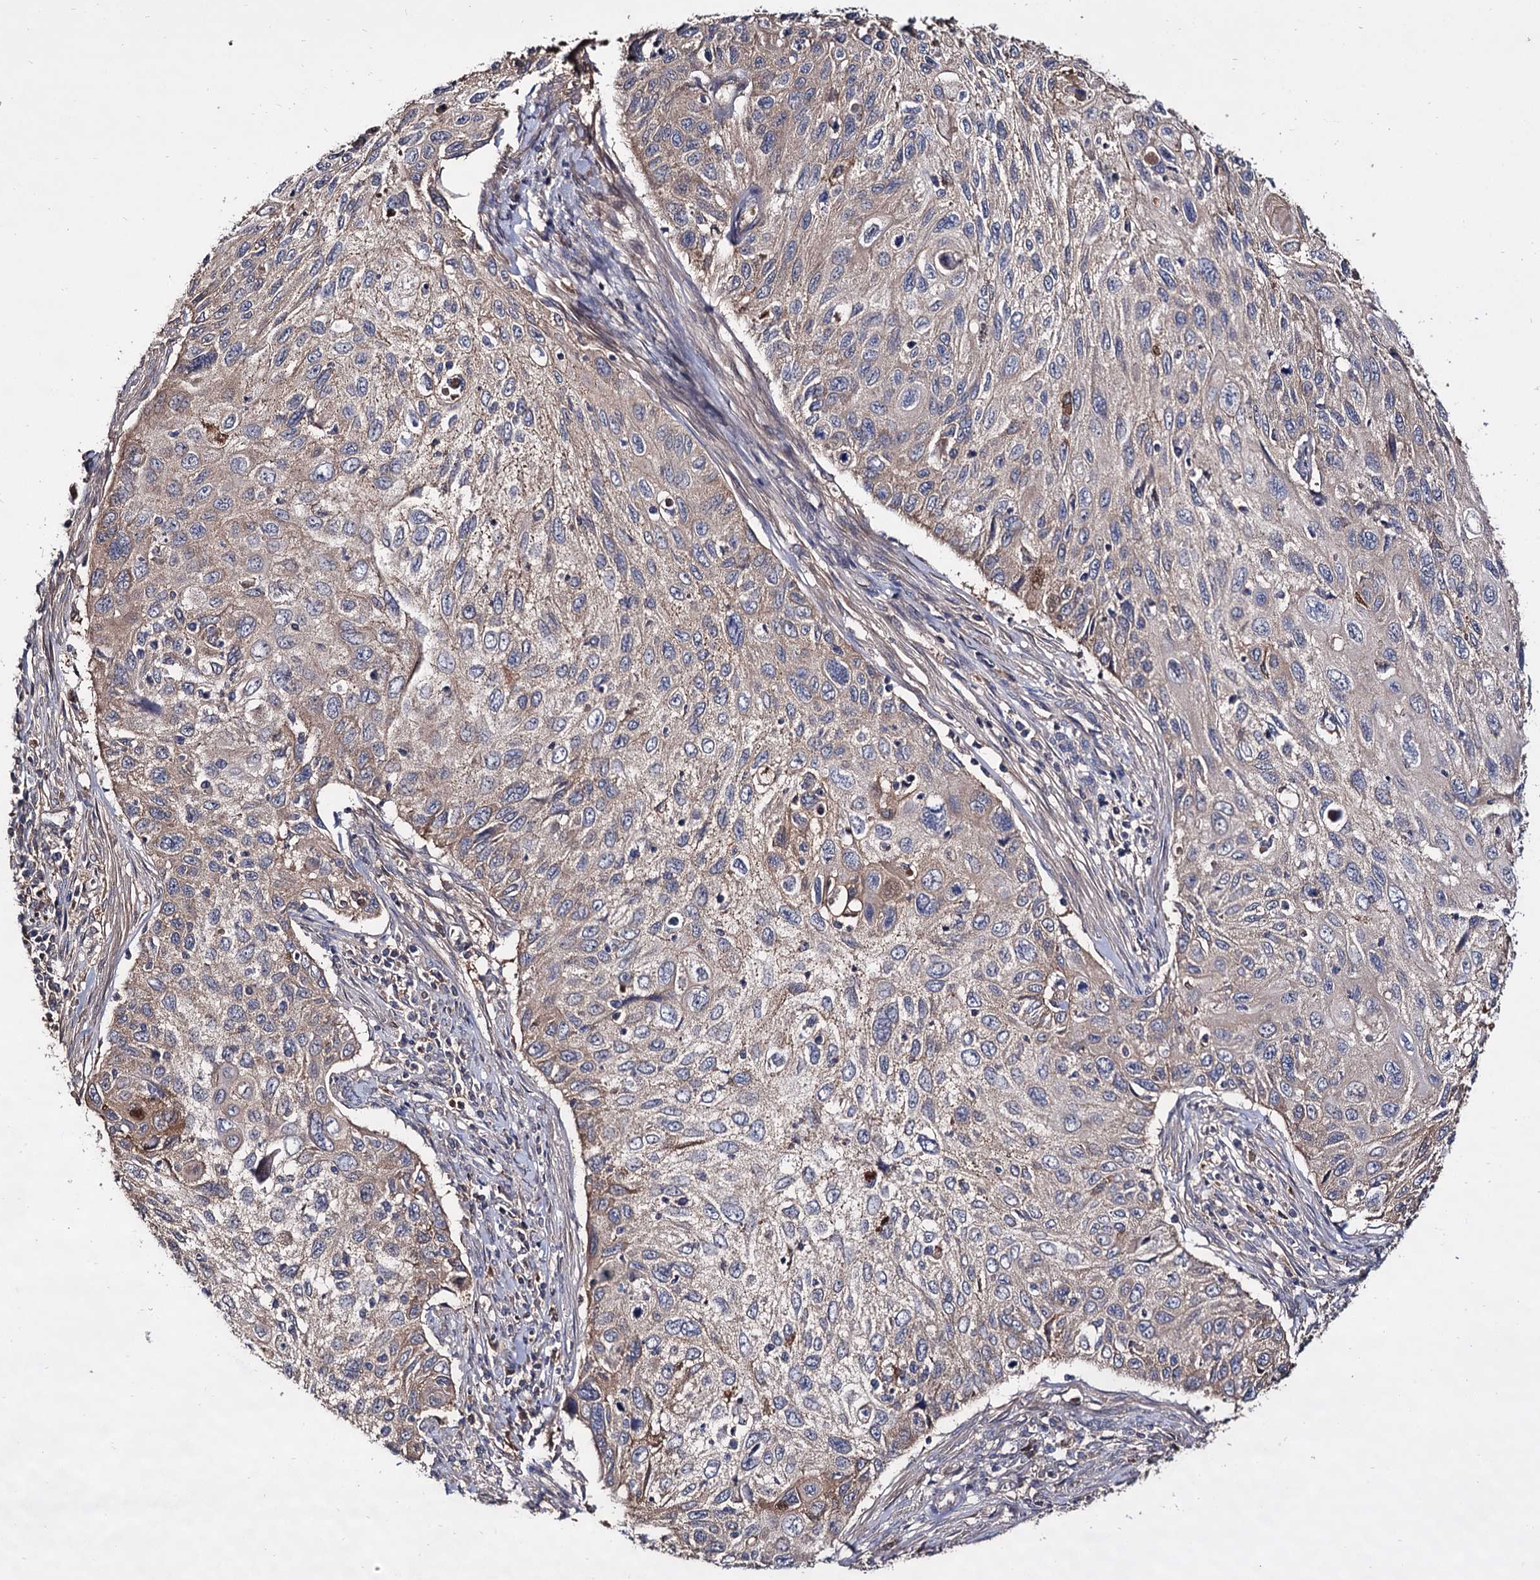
{"staining": {"intensity": "weak", "quantity": ">75%", "location": "cytoplasmic/membranous"}, "tissue": "cervical cancer", "cell_type": "Tumor cells", "image_type": "cancer", "snomed": [{"axis": "morphology", "description": "Squamous cell carcinoma, NOS"}, {"axis": "topography", "description": "Cervix"}], "caption": "Cervical cancer (squamous cell carcinoma) stained for a protein (brown) demonstrates weak cytoplasmic/membranous positive positivity in approximately >75% of tumor cells.", "gene": "ARFIP2", "patient": {"sex": "female", "age": 70}}